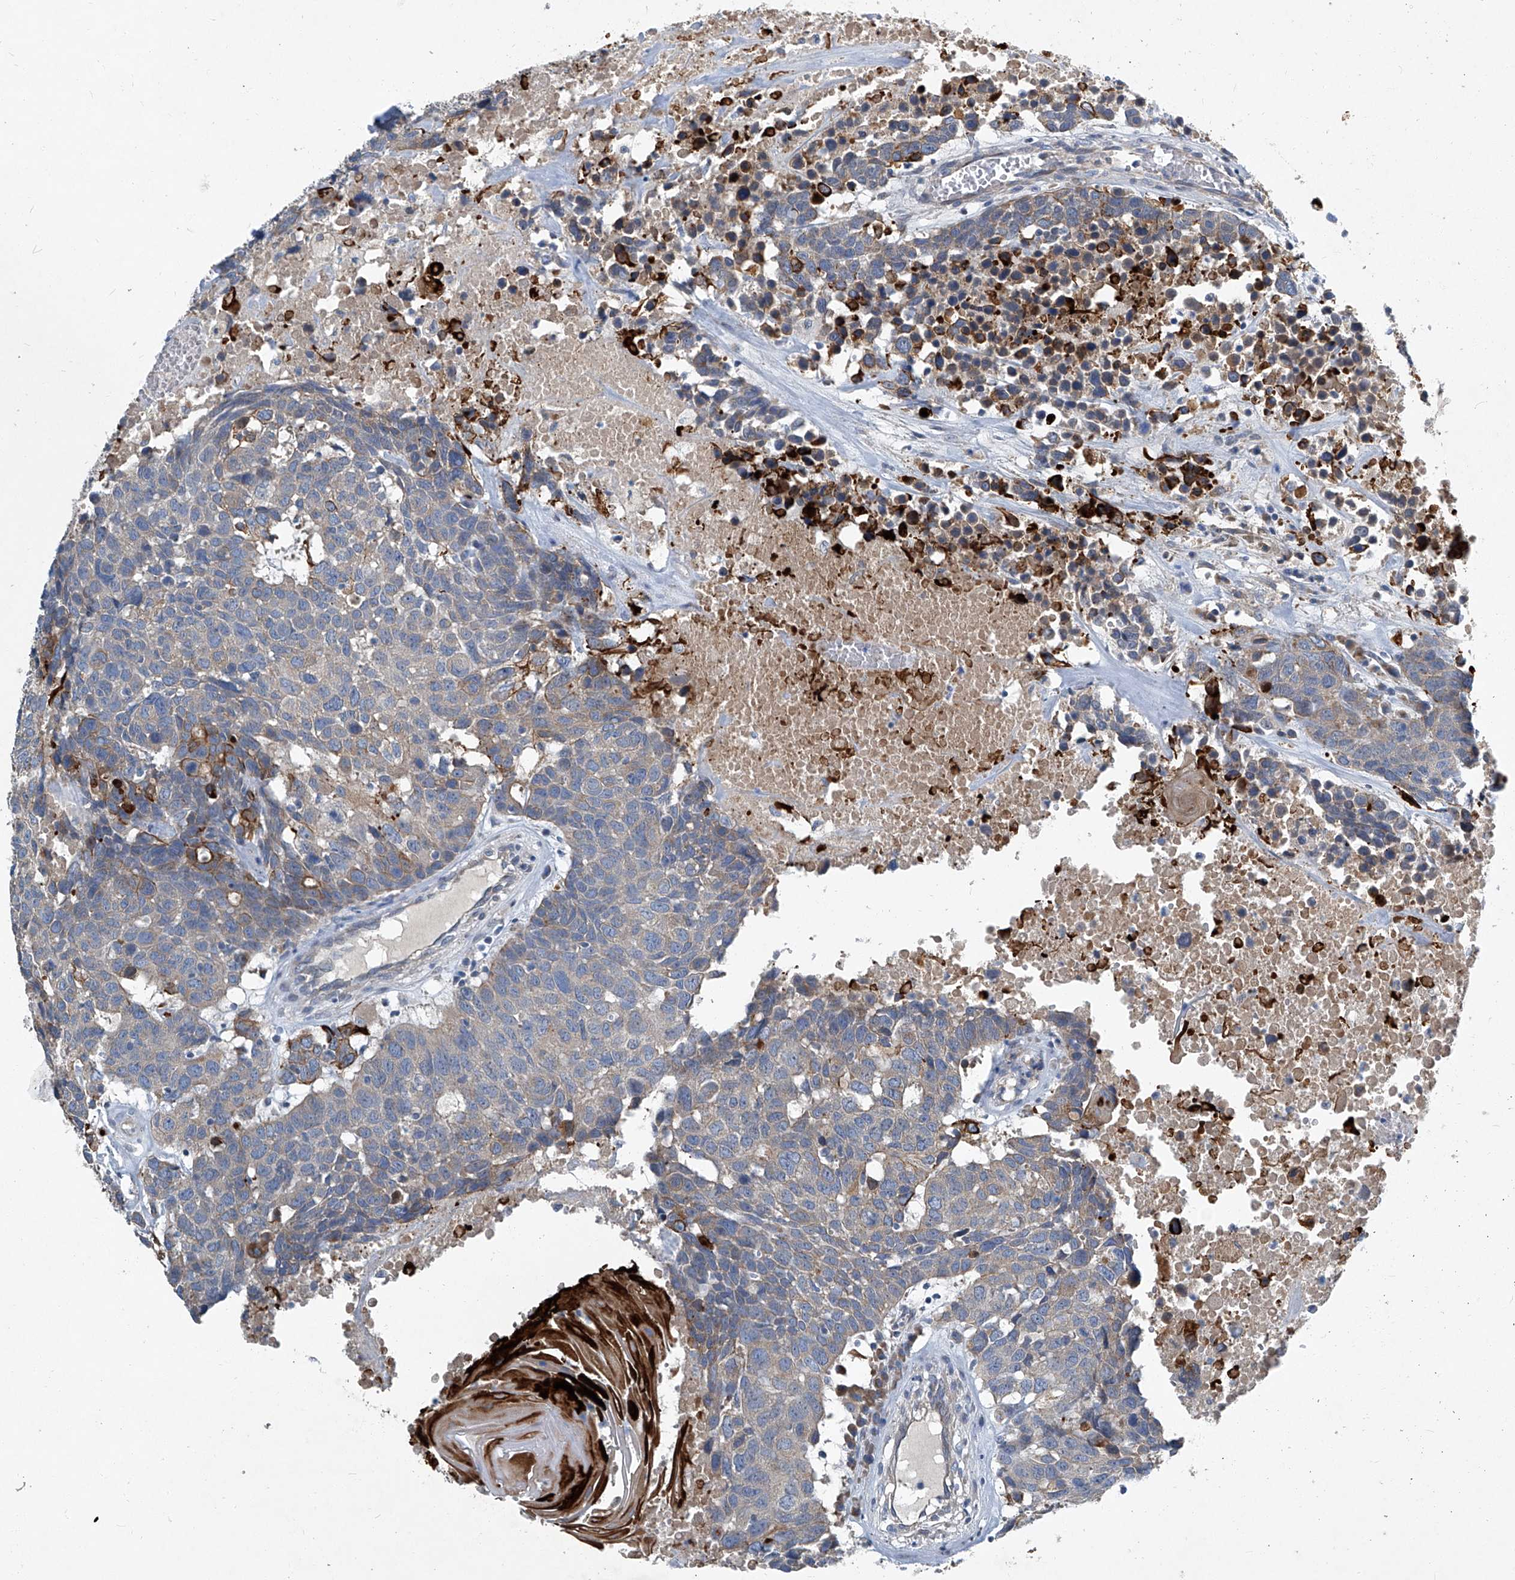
{"staining": {"intensity": "moderate", "quantity": "<25%", "location": "cytoplasmic/membranous"}, "tissue": "head and neck cancer", "cell_type": "Tumor cells", "image_type": "cancer", "snomed": [{"axis": "morphology", "description": "Squamous cell carcinoma, NOS"}, {"axis": "topography", "description": "Head-Neck"}], "caption": "A high-resolution micrograph shows immunohistochemistry staining of head and neck cancer, which demonstrates moderate cytoplasmic/membranous staining in about <25% of tumor cells.", "gene": "SLC26A11", "patient": {"sex": "male", "age": 66}}